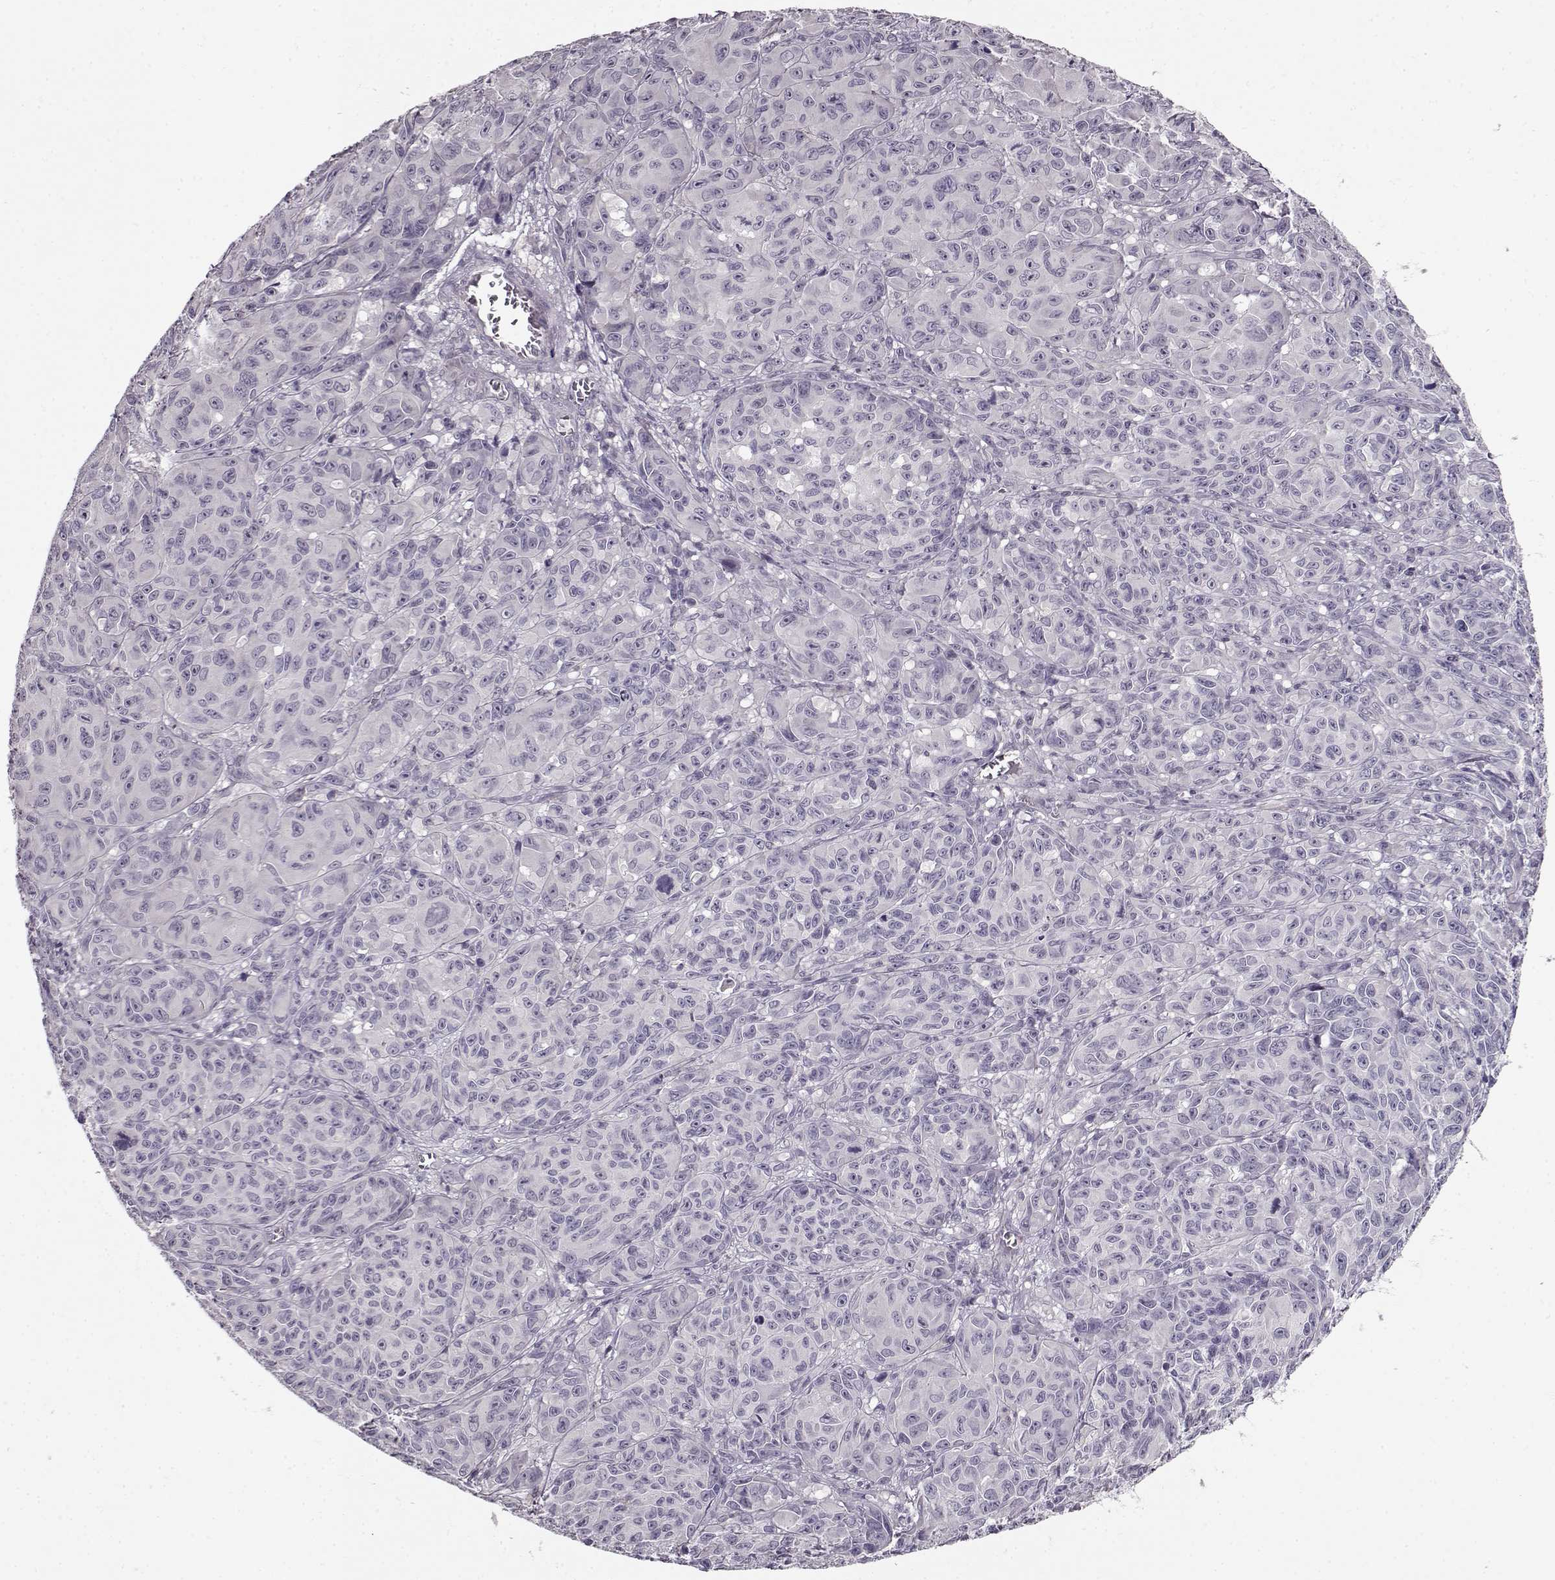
{"staining": {"intensity": "negative", "quantity": "none", "location": "none"}, "tissue": "melanoma", "cell_type": "Tumor cells", "image_type": "cancer", "snomed": [{"axis": "morphology", "description": "Malignant melanoma, NOS"}, {"axis": "topography", "description": "Vulva, labia, clitoris and Bartholin´s gland, NO"}], "caption": "The IHC image has no significant expression in tumor cells of malignant melanoma tissue. (DAB IHC with hematoxylin counter stain).", "gene": "RP1L1", "patient": {"sex": "female", "age": 75}}